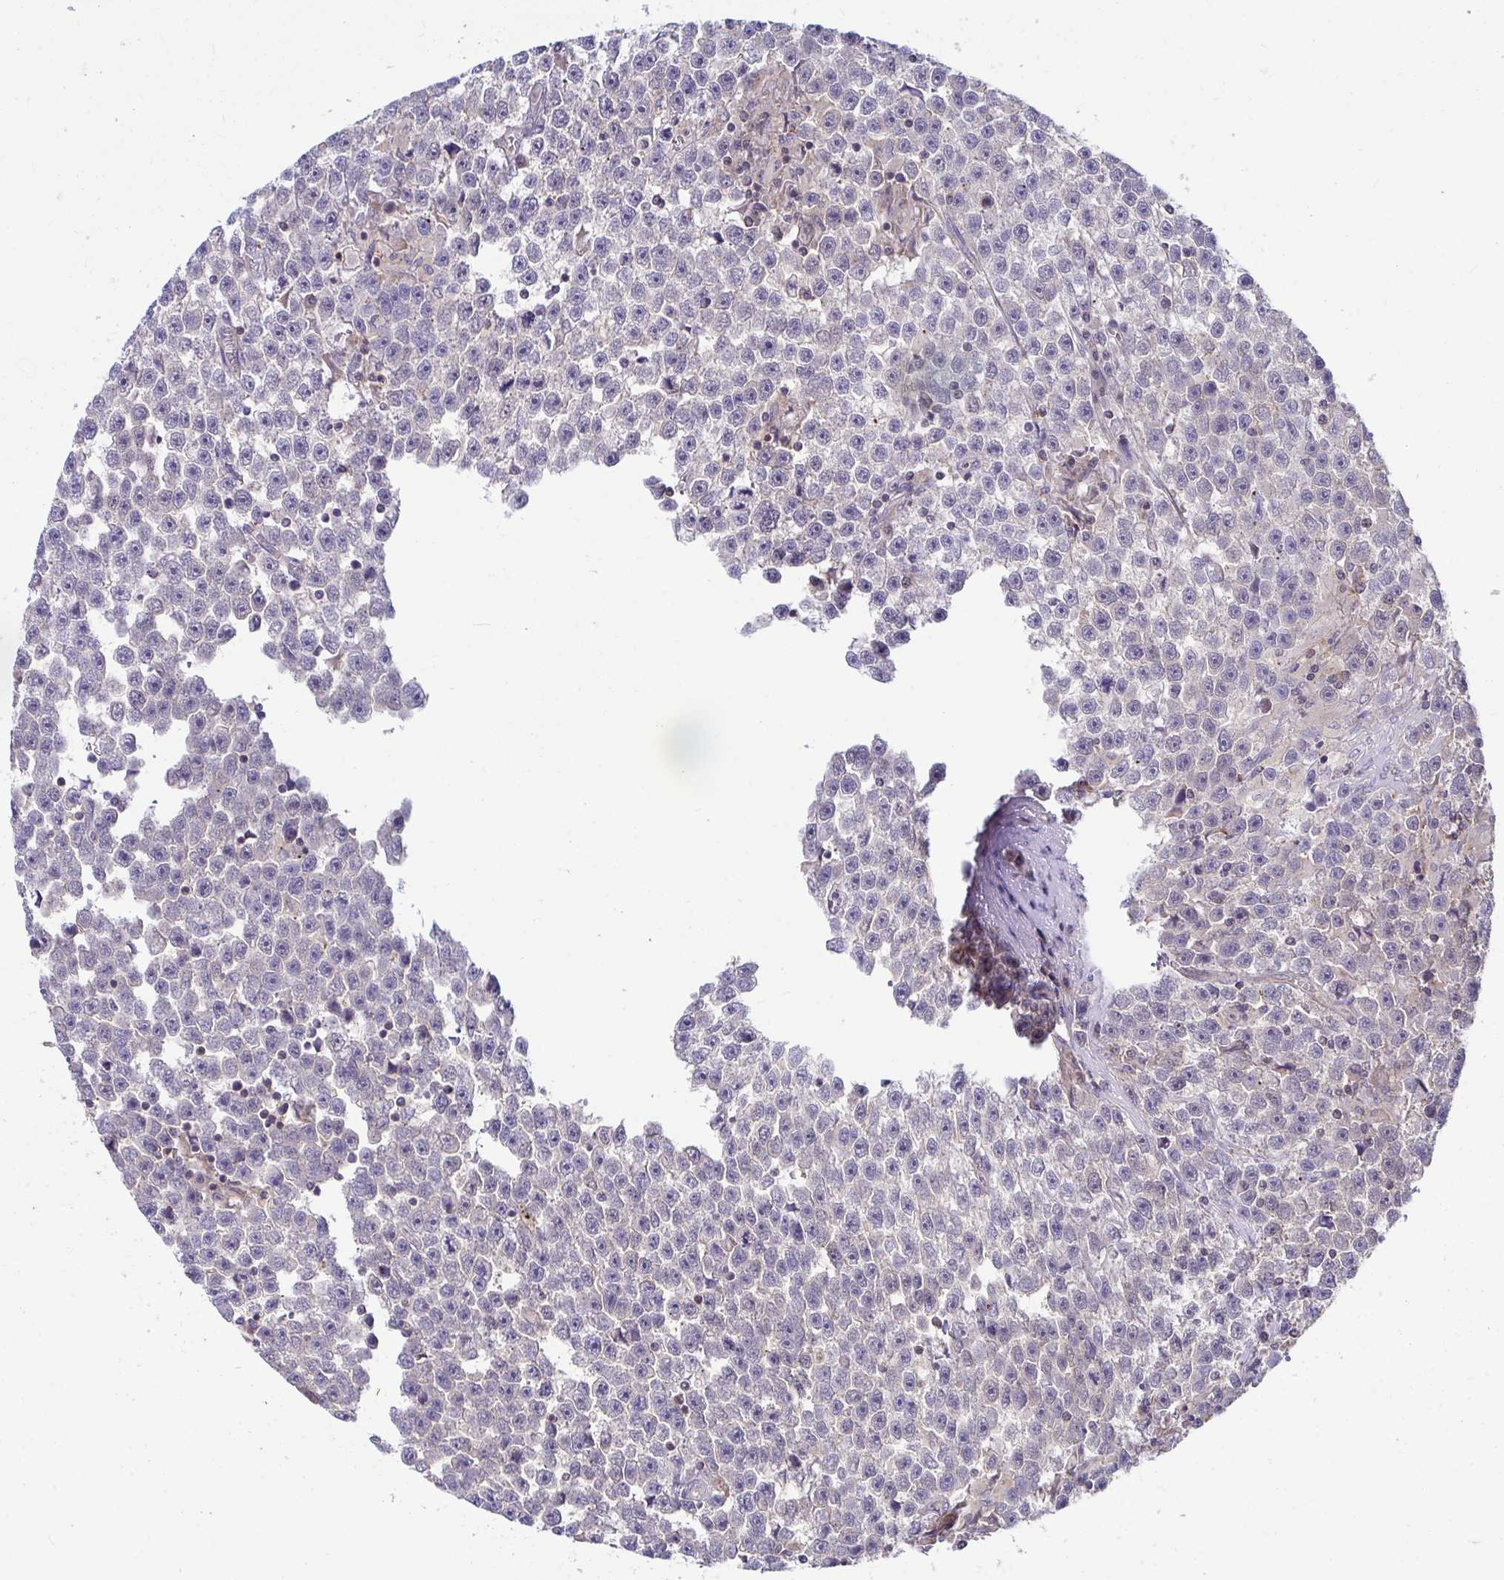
{"staining": {"intensity": "weak", "quantity": "25%-75%", "location": "cytoplasmic/membranous"}, "tissue": "testis cancer", "cell_type": "Tumor cells", "image_type": "cancer", "snomed": [{"axis": "morphology", "description": "Seminoma, NOS"}, {"axis": "topography", "description": "Testis"}], "caption": "This photomicrograph demonstrates IHC staining of testis seminoma, with low weak cytoplasmic/membranous positivity in about 25%-75% of tumor cells.", "gene": "IST1", "patient": {"sex": "male", "age": 31}}